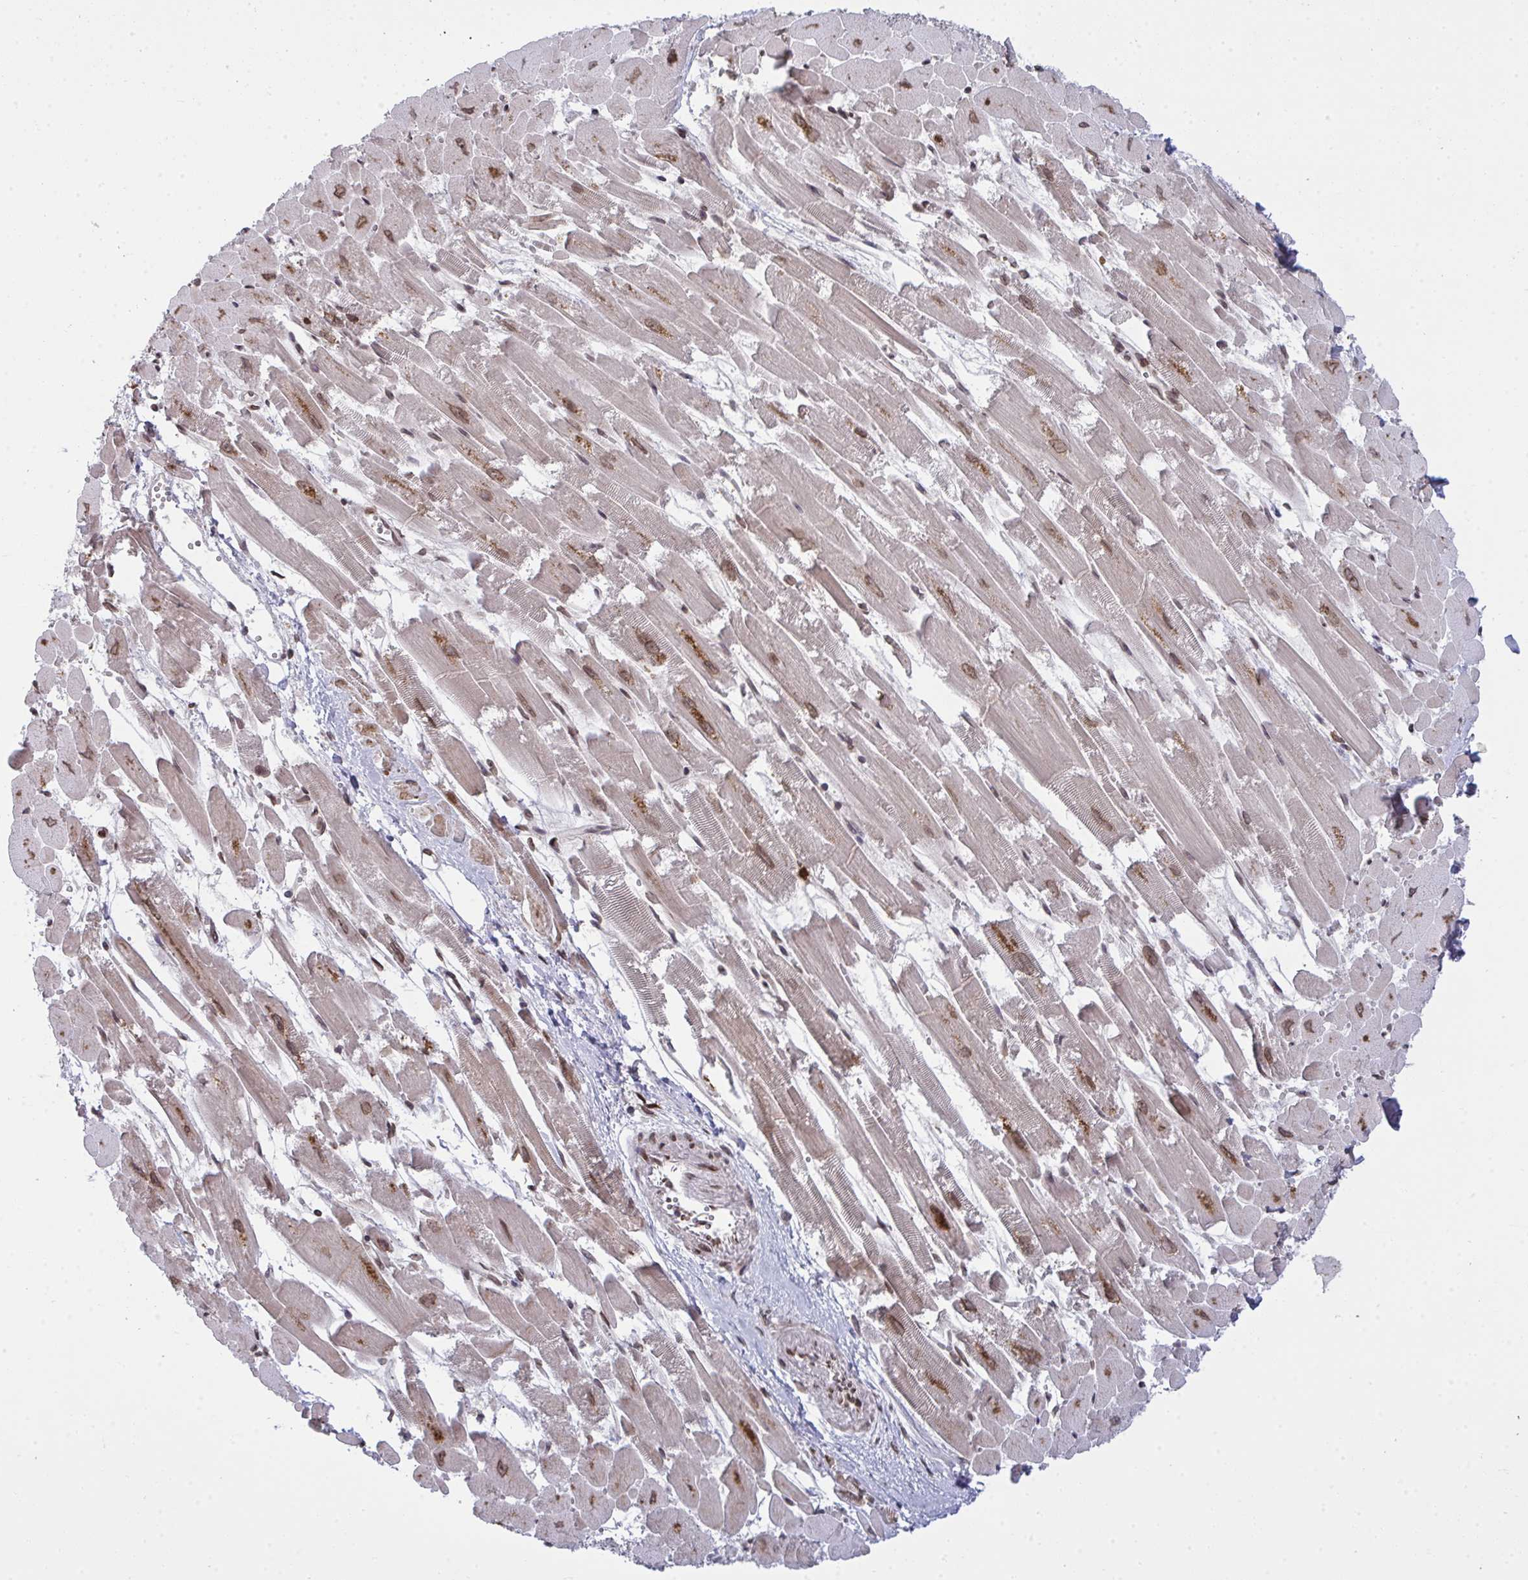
{"staining": {"intensity": "moderate", "quantity": ">75%", "location": "cytoplasmic/membranous,nuclear"}, "tissue": "heart muscle", "cell_type": "Cardiomyocytes", "image_type": "normal", "snomed": [{"axis": "morphology", "description": "Normal tissue, NOS"}, {"axis": "topography", "description": "Heart"}], "caption": "Protein staining of benign heart muscle exhibits moderate cytoplasmic/membranous,nuclear positivity in about >75% of cardiomyocytes.", "gene": "UXT", "patient": {"sex": "female", "age": 52}}